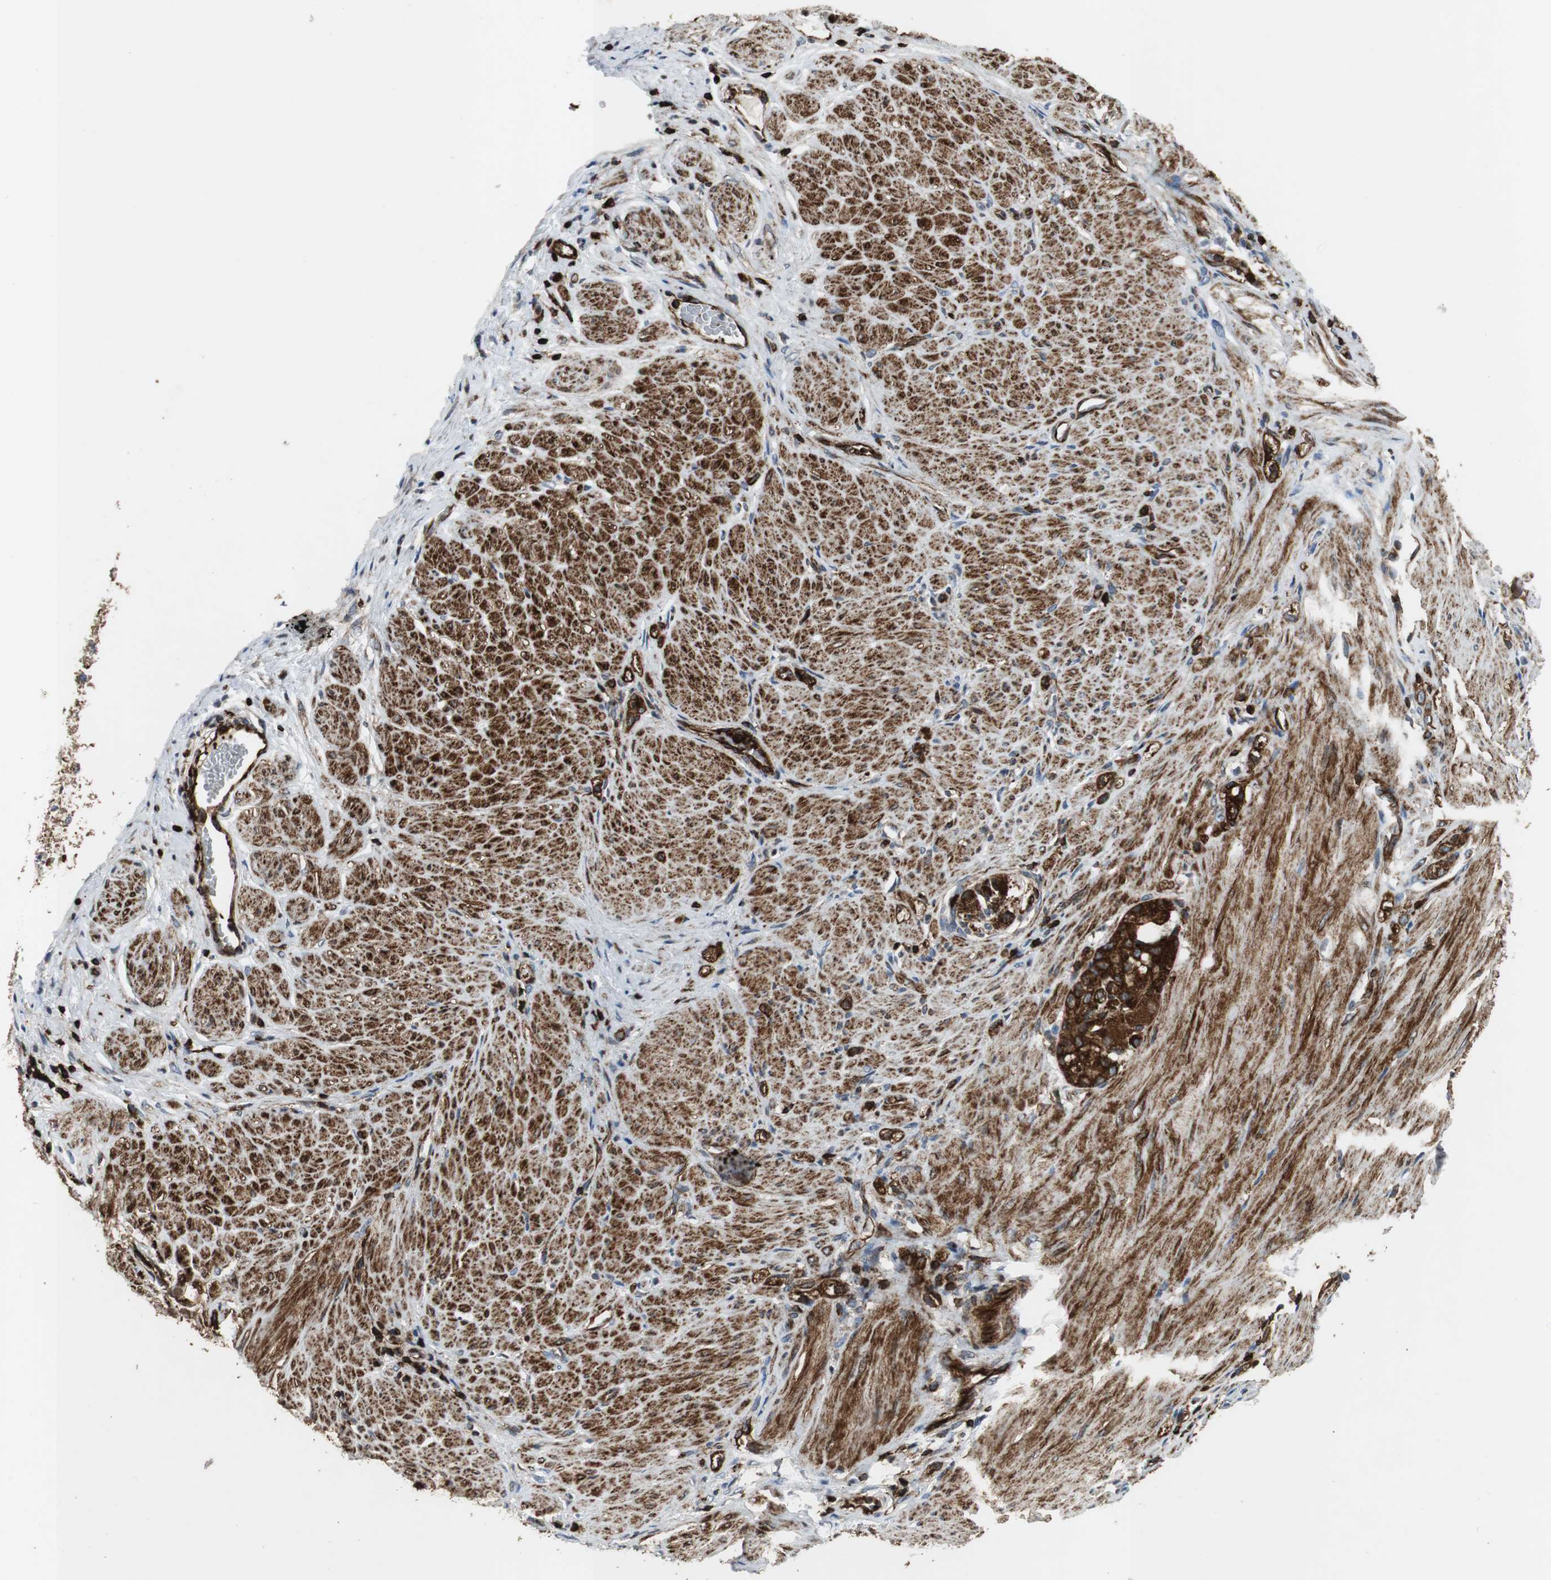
{"staining": {"intensity": "strong", "quantity": ">75%", "location": "cytoplasmic/membranous"}, "tissue": "stomach cancer", "cell_type": "Tumor cells", "image_type": "cancer", "snomed": [{"axis": "morphology", "description": "Adenocarcinoma, NOS"}, {"axis": "topography", "description": "Stomach"}], "caption": "An image of stomach adenocarcinoma stained for a protein reveals strong cytoplasmic/membranous brown staining in tumor cells.", "gene": "TUBA4A", "patient": {"sex": "male", "age": 82}}